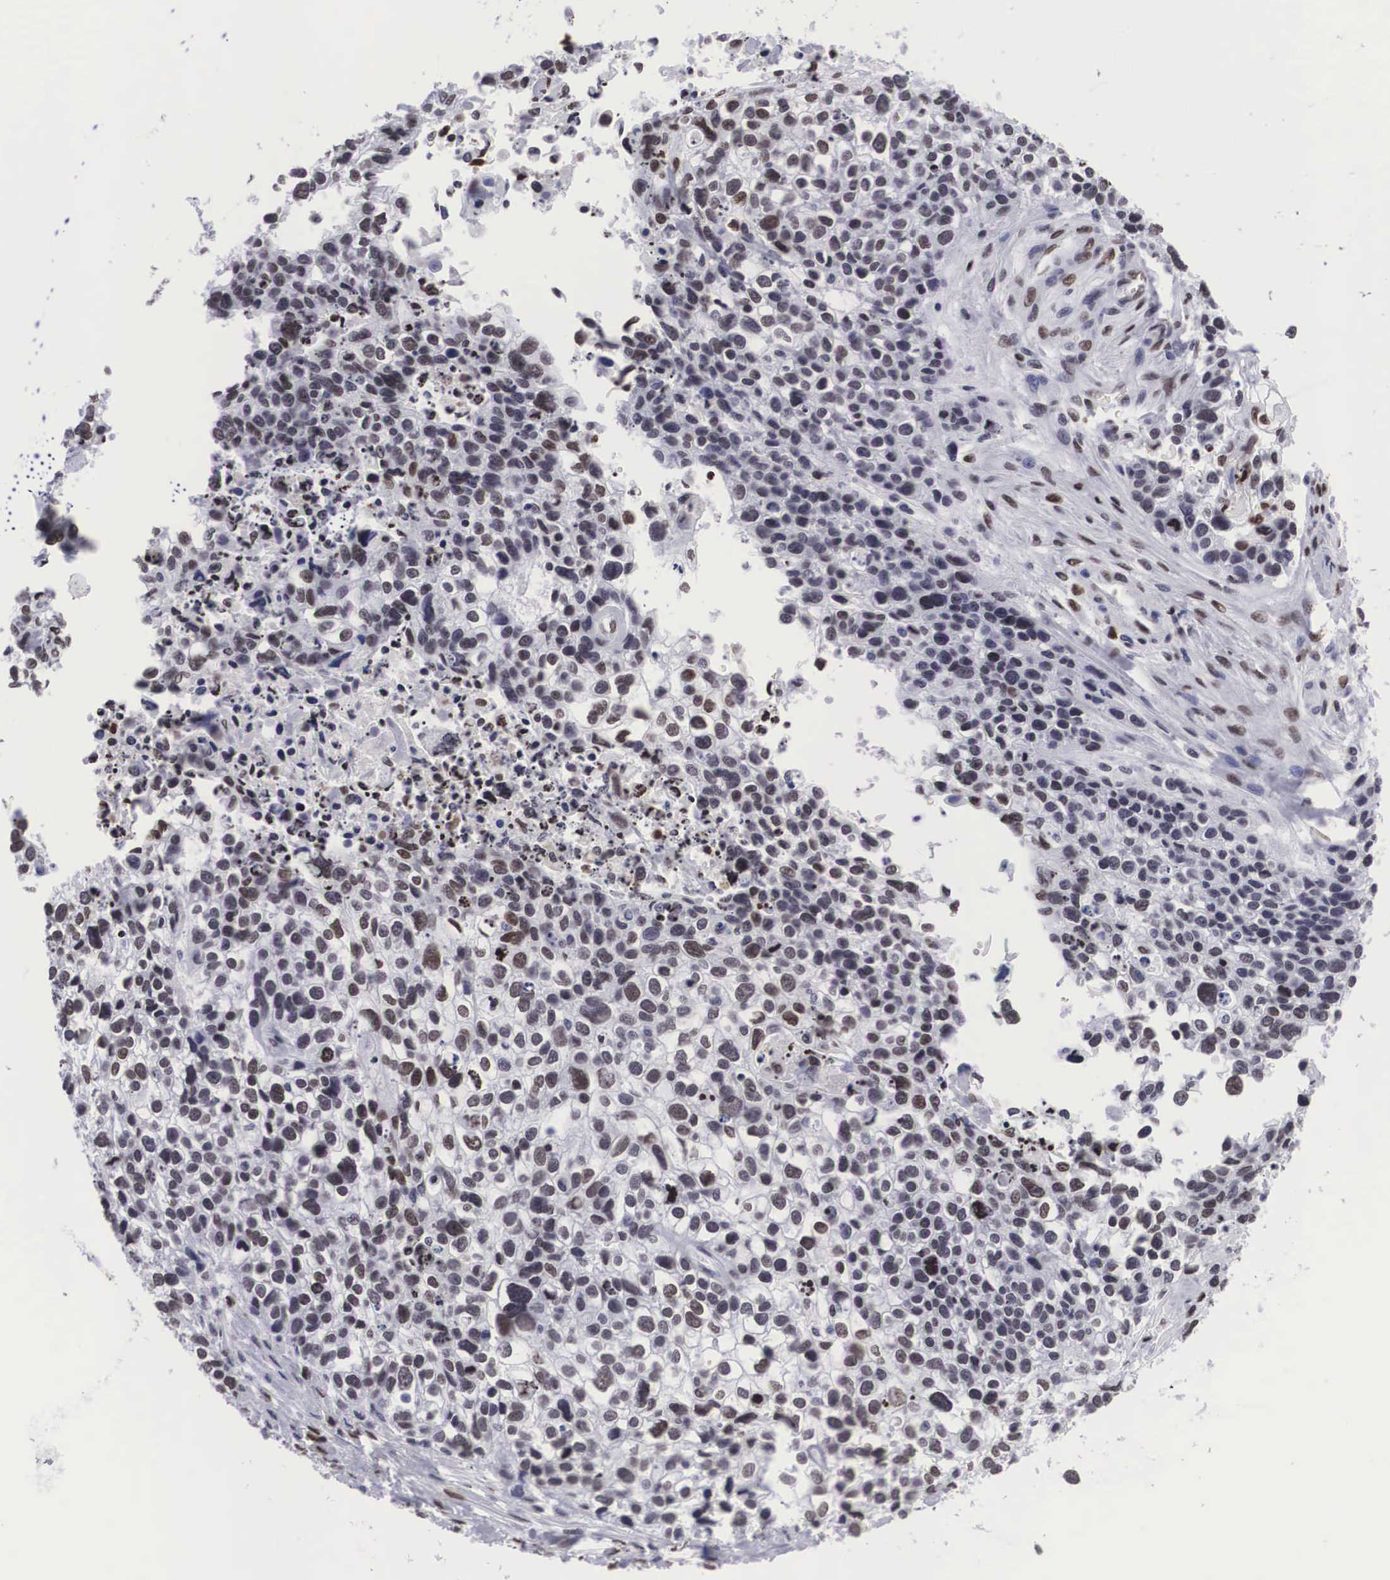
{"staining": {"intensity": "moderate", "quantity": ">75%", "location": "nuclear"}, "tissue": "lung cancer", "cell_type": "Tumor cells", "image_type": "cancer", "snomed": [{"axis": "morphology", "description": "Squamous cell carcinoma, NOS"}, {"axis": "topography", "description": "Lymph node"}, {"axis": "topography", "description": "Lung"}], "caption": "Lung cancer was stained to show a protein in brown. There is medium levels of moderate nuclear expression in approximately >75% of tumor cells.", "gene": "MECP2", "patient": {"sex": "male", "age": 74}}